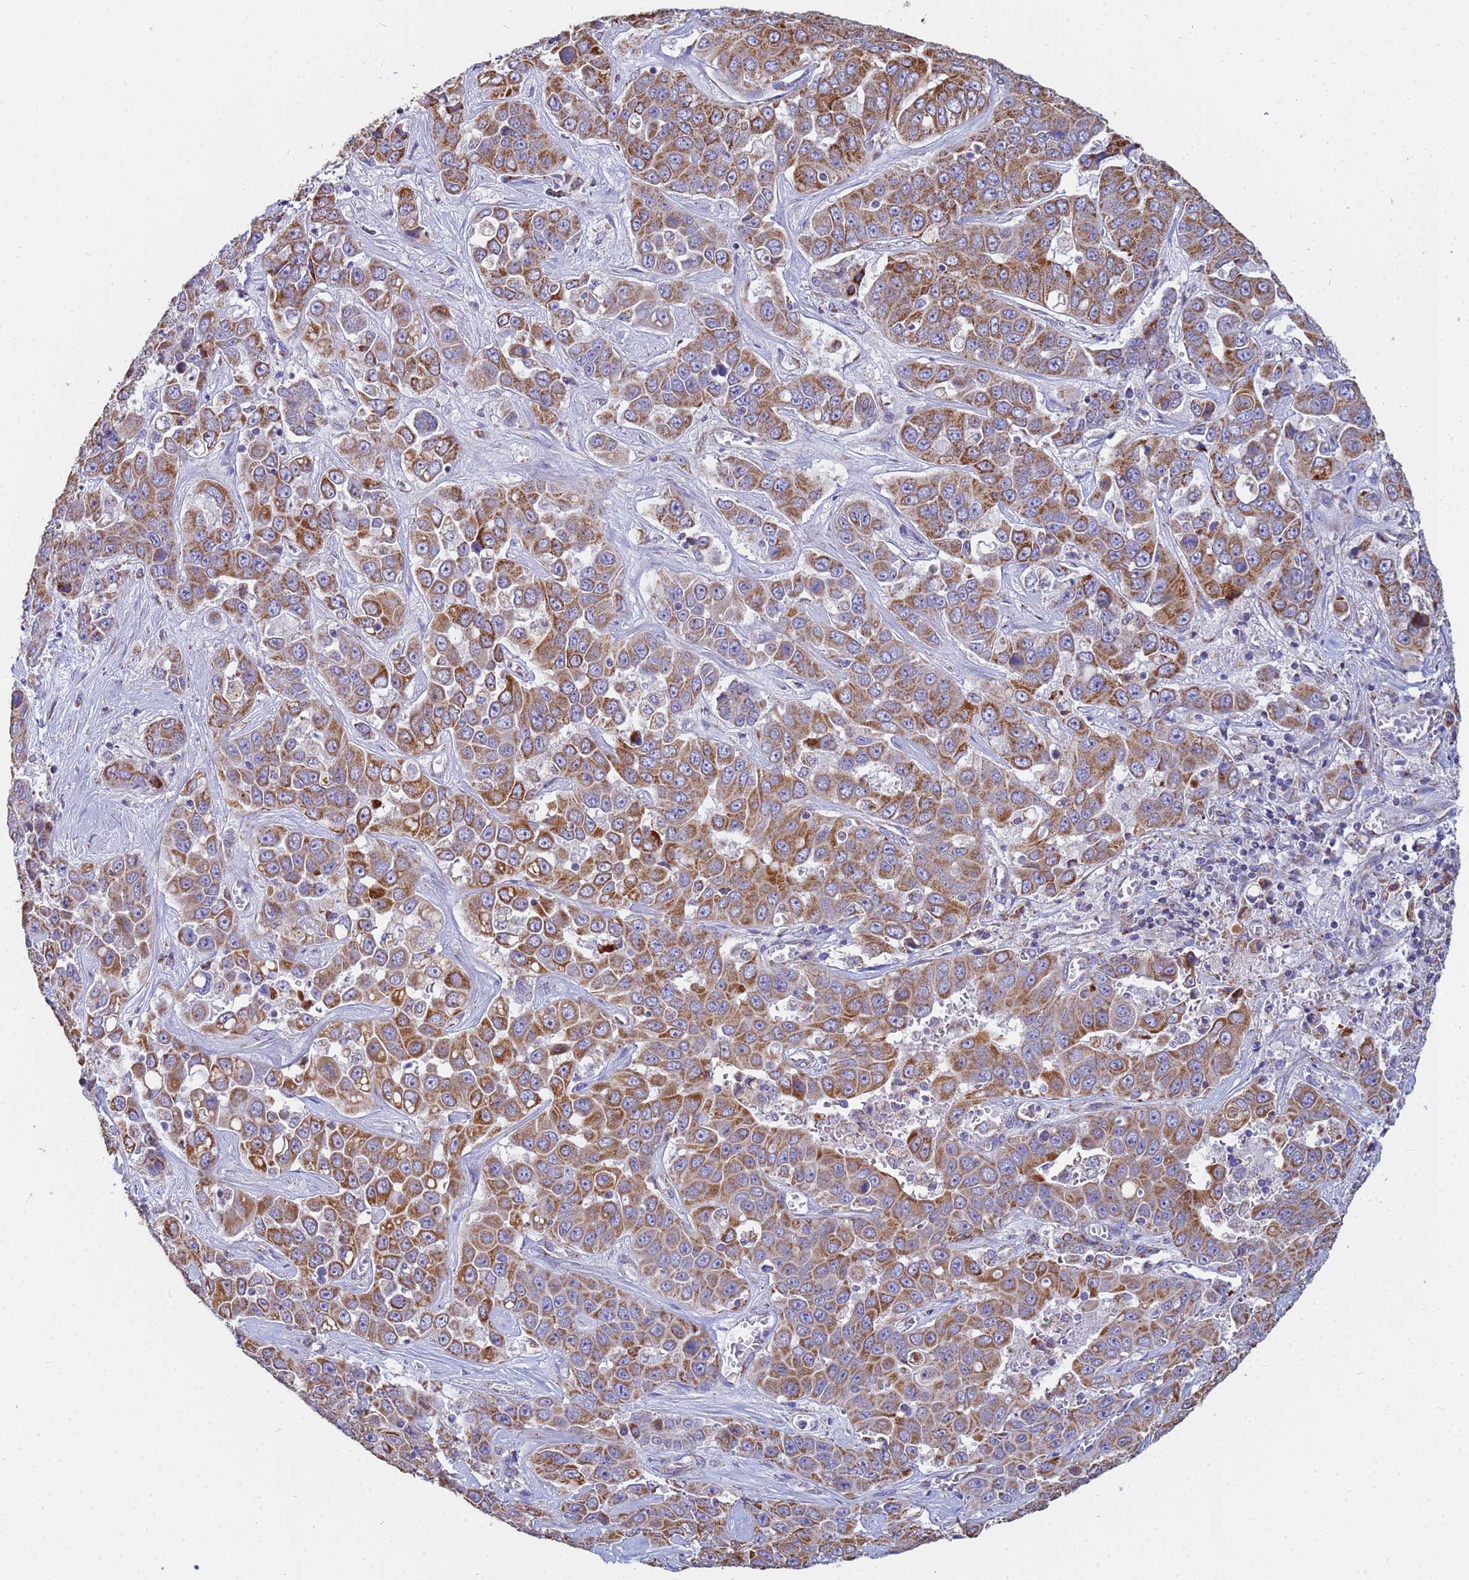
{"staining": {"intensity": "moderate", "quantity": ">75%", "location": "cytoplasmic/membranous"}, "tissue": "liver cancer", "cell_type": "Tumor cells", "image_type": "cancer", "snomed": [{"axis": "morphology", "description": "Cholangiocarcinoma"}, {"axis": "topography", "description": "Liver"}], "caption": "Immunohistochemistry (IHC) of human liver cholangiocarcinoma demonstrates medium levels of moderate cytoplasmic/membranous staining in about >75% of tumor cells.", "gene": "UQCRH", "patient": {"sex": "female", "age": 52}}